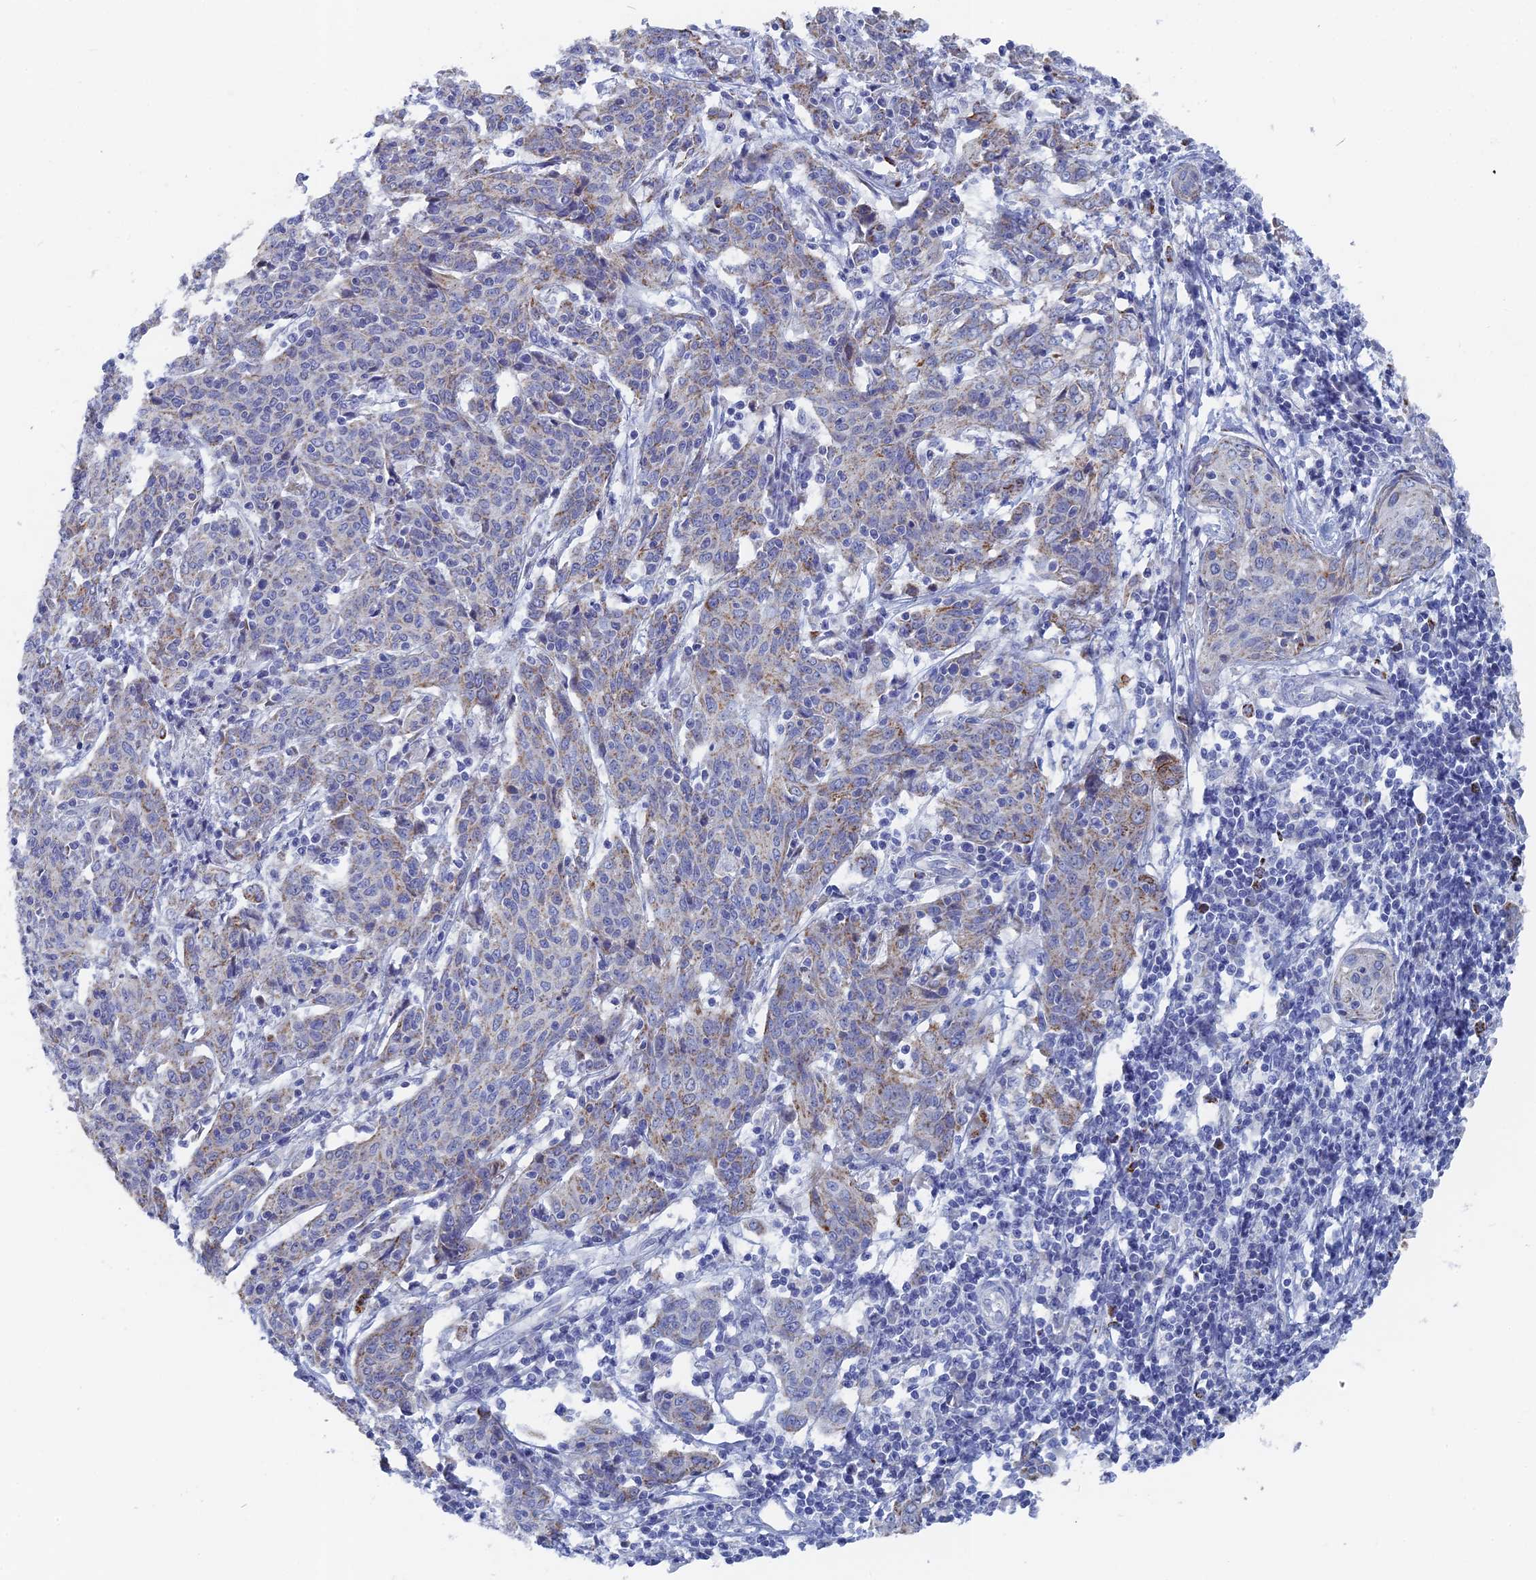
{"staining": {"intensity": "moderate", "quantity": "<25%", "location": "cytoplasmic/membranous"}, "tissue": "cervical cancer", "cell_type": "Tumor cells", "image_type": "cancer", "snomed": [{"axis": "morphology", "description": "Squamous cell carcinoma, NOS"}, {"axis": "topography", "description": "Cervix"}], "caption": "Protein staining of cervical squamous cell carcinoma tissue exhibits moderate cytoplasmic/membranous positivity in approximately <25% of tumor cells.", "gene": "HIGD1A", "patient": {"sex": "female", "age": 67}}